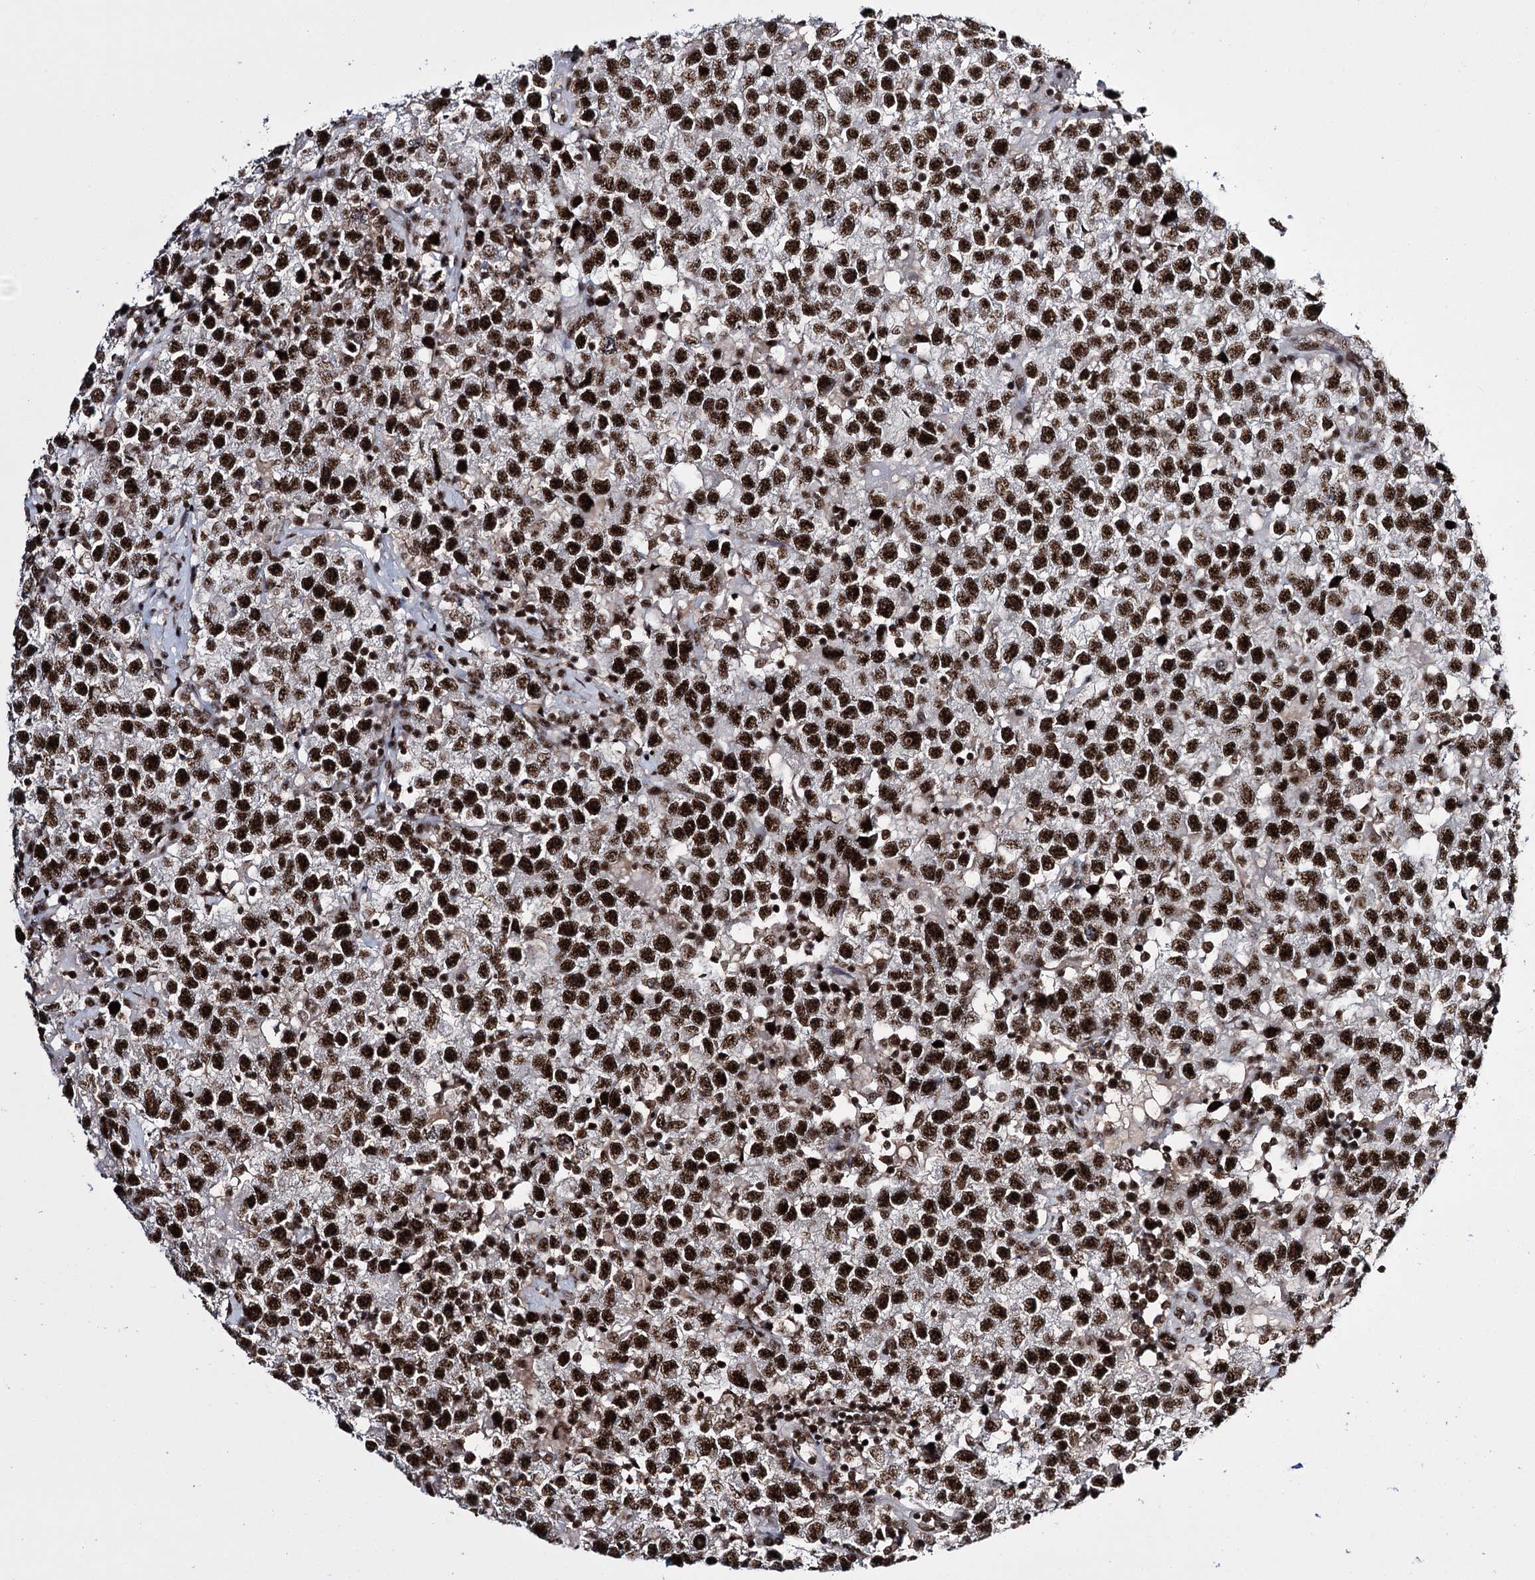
{"staining": {"intensity": "strong", "quantity": ">75%", "location": "nuclear"}, "tissue": "testis cancer", "cell_type": "Tumor cells", "image_type": "cancer", "snomed": [{"axis": "morphology", "description": "Seminoma, NOS"}, {"axis": "topography", "description": "Testis"}], "caption": "This is an image of immunohistochemistry staining of seminoma (testis), which shows strong staining in the nuclear of tumor cells.", "gene": "PRPF40A", "patient": {"sex": "male", "age": 22}}